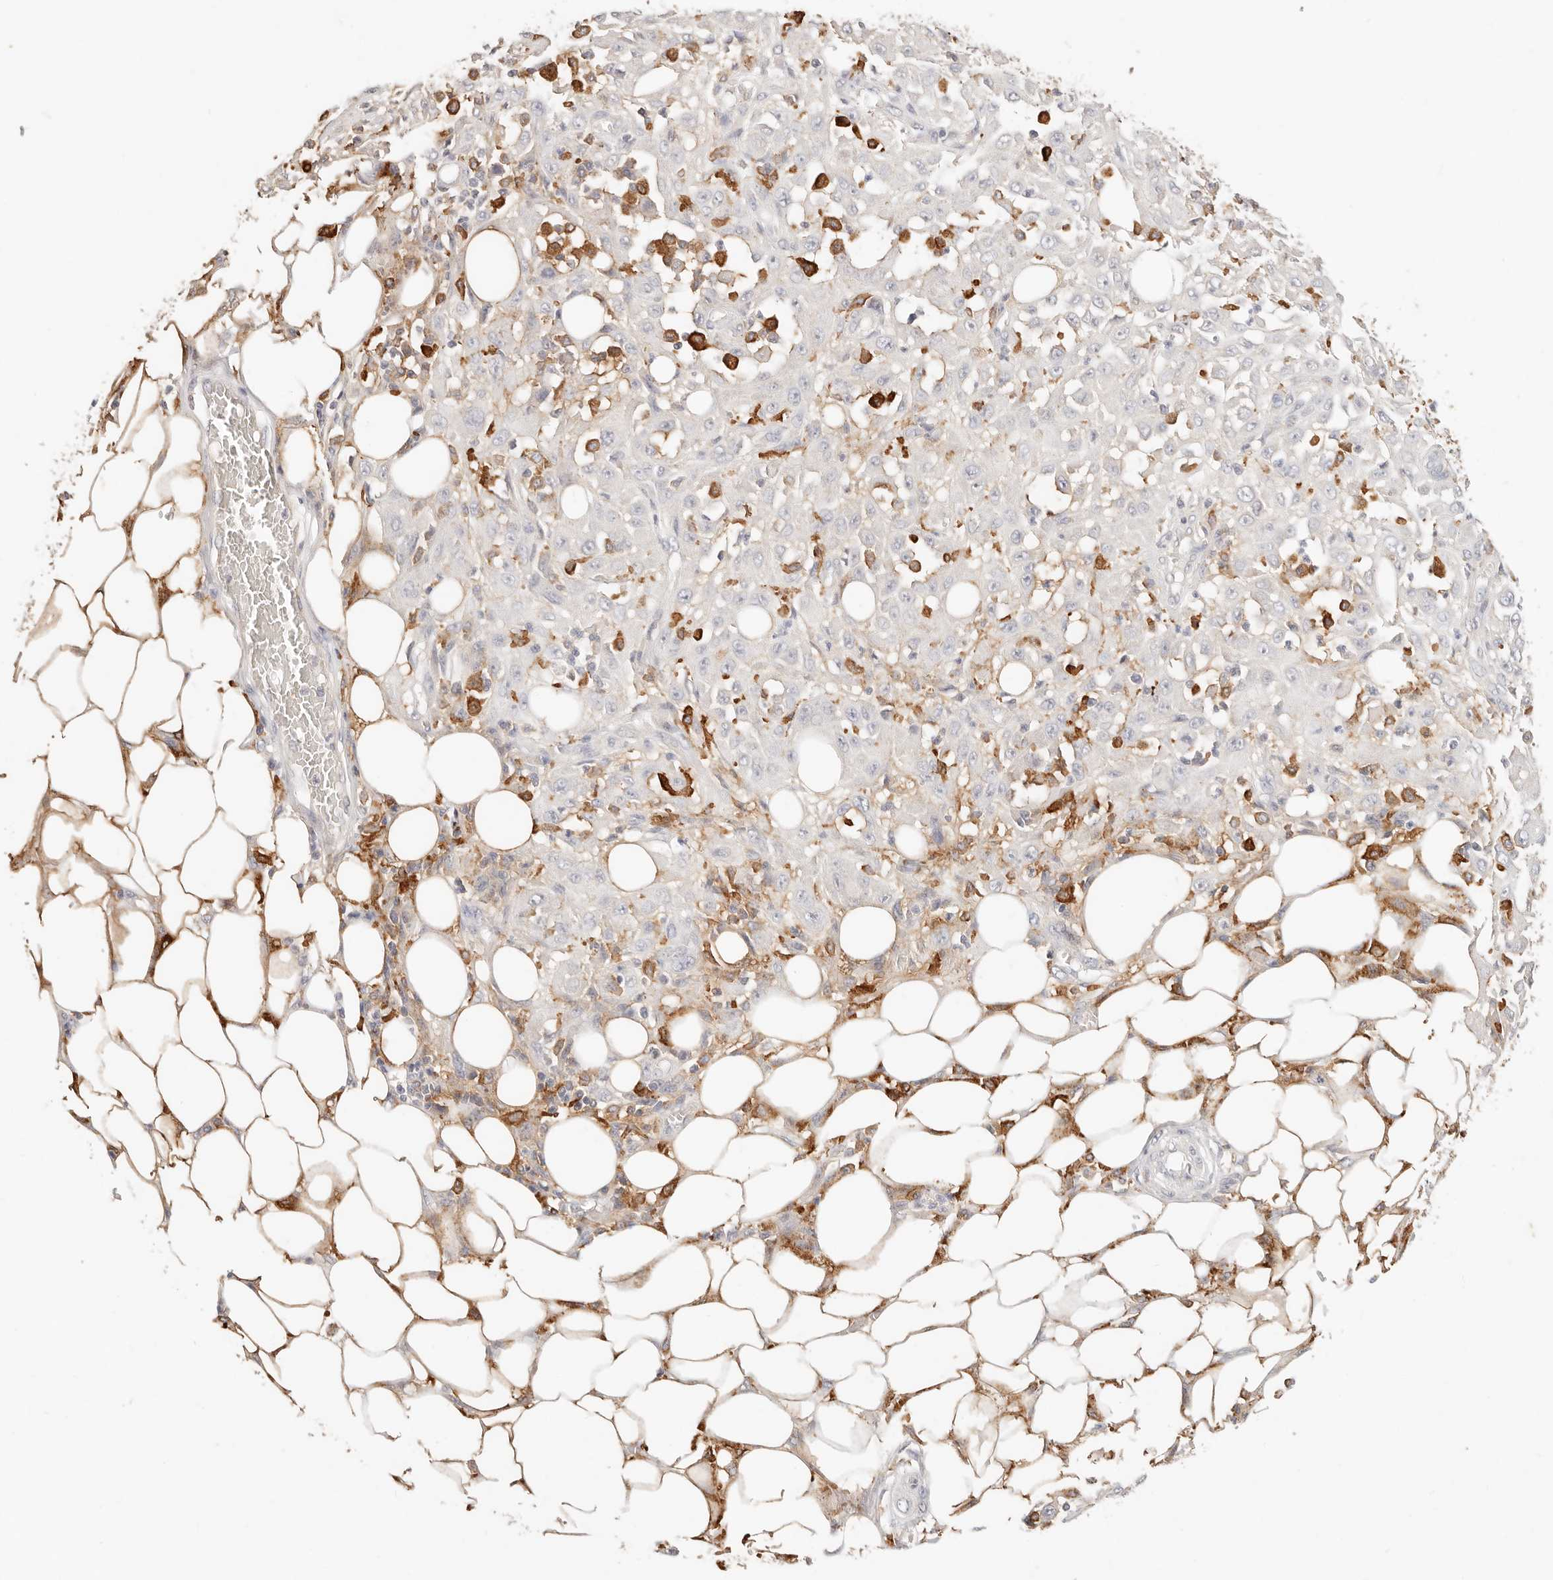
{"staining": {"intensity": "negative", "quantity": "none", "location": "none"}, "tissue": "skin cancer", "cell_type": "Tumor cells", "image_type": "cancer", "snomed": [{"axis": "morphology", "description": "Squamous cell carcinoma, NOS"}, {"axis": "morphology", "description": "Squamous cell carcinoma, metastatic, NOS"}, {"axis": "topography", "description": "Skin"}, {"axis": "topography", "description": "Lymph node"}], "caption": "An immunohistochemistry image of skin cancer is shown. There is no staining in tumor cells of skin cancer. (DAB (3,3'-diaminobenzidine) immunohistochemistry with hematoxylin counter stain).", "gene": "HK2", "patient": {"sex": "male", "age": 75}}